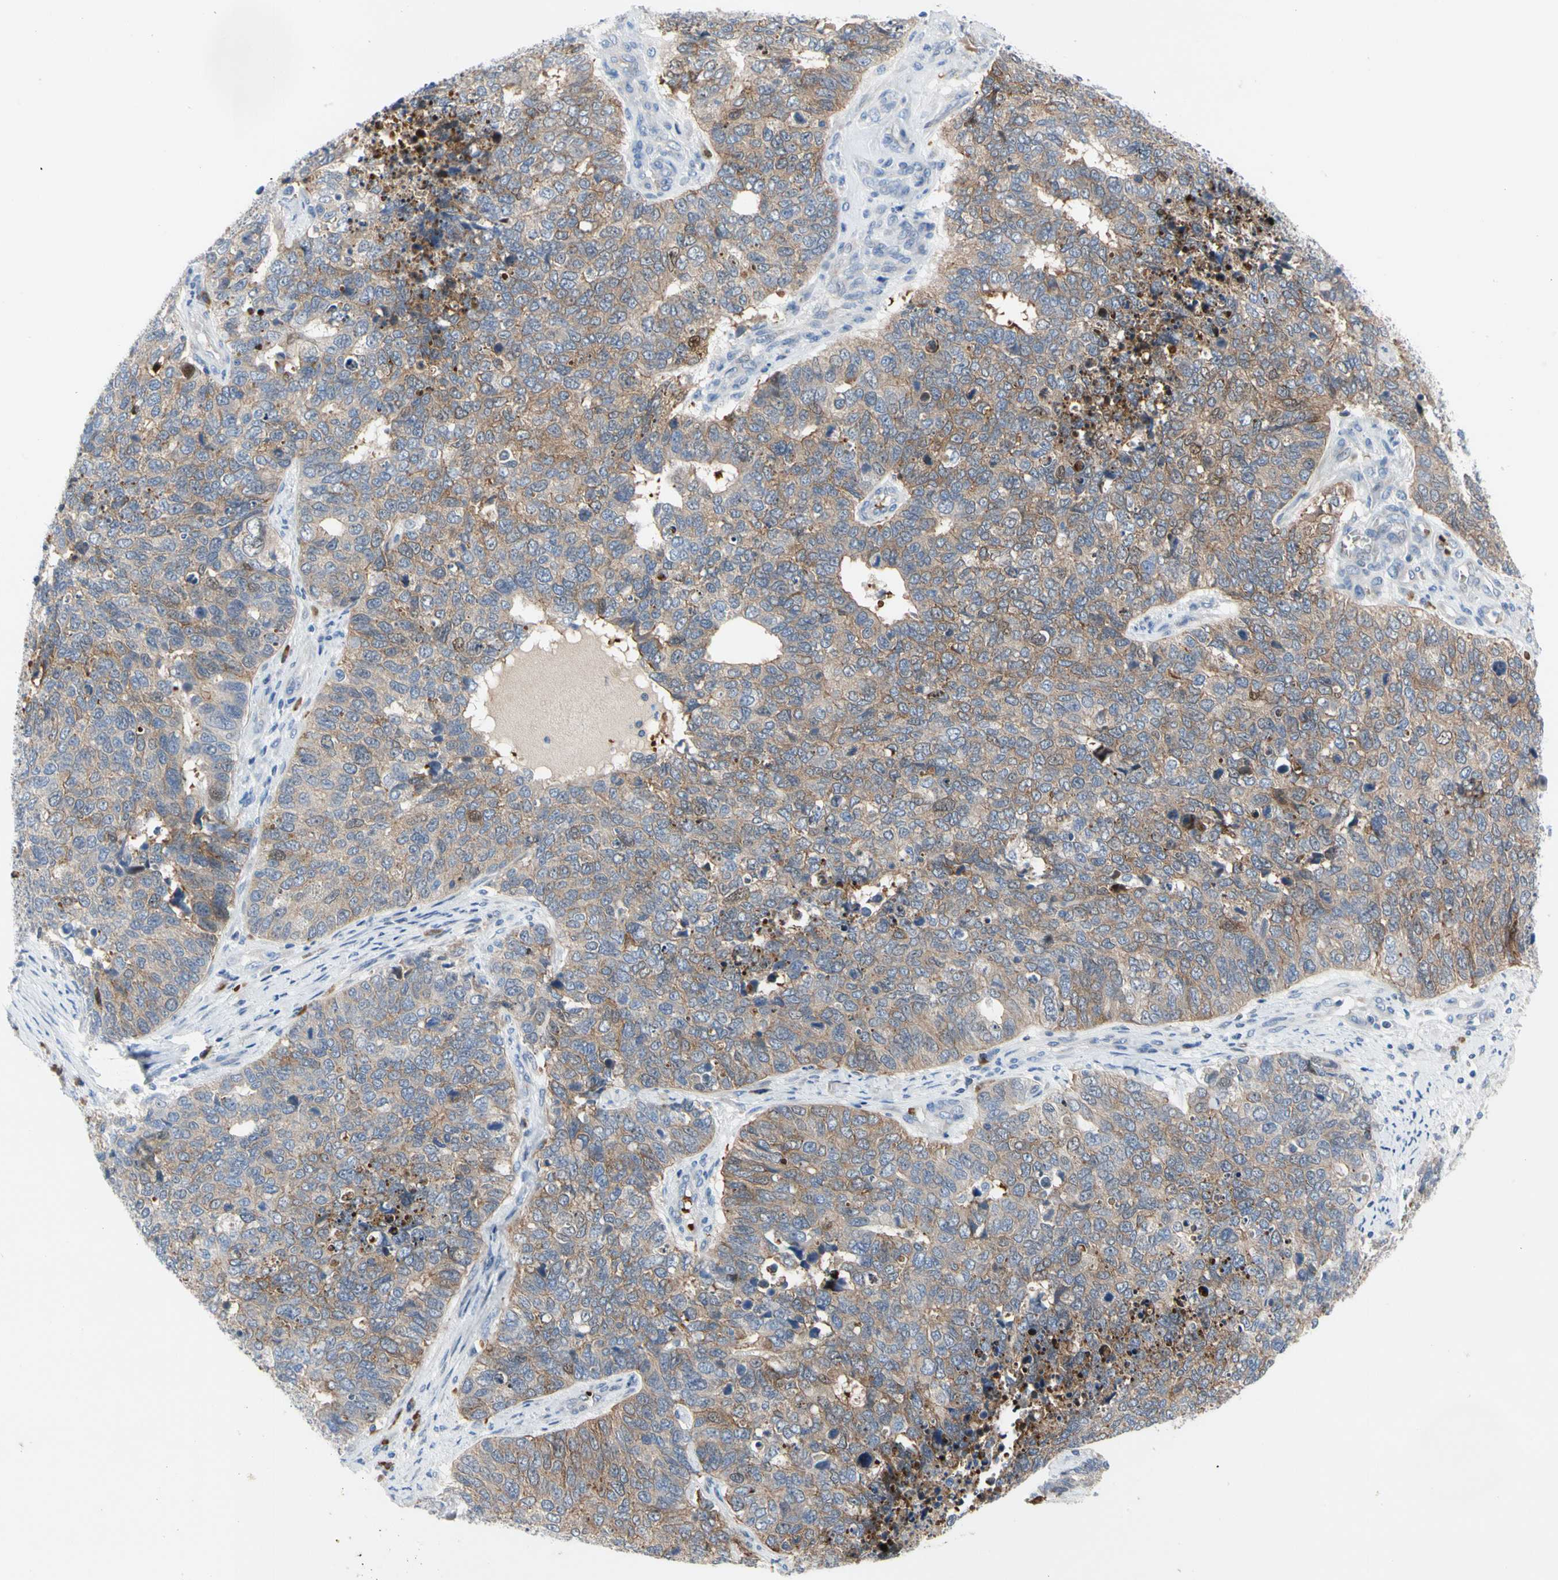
{"staining": {"intensity": "weak", "quantity": ">75%", "location": "cytoplasmic/membranous"}, "tissue": "cervical cancer", "cell_type": "Tumor cells", "image_type": "cancer", "snomed": [{"axis": "morphology", "description": "Squamous cell carcinoma, NOS"}, {"axis": "topography", "description": "Cervix"}], "caption": "High-magnification brightfield microscopy of cervical cancer stained with DAB (brown) and counterstained with hematoxylin (blue). tumor cells exhibit weak cytoplasmic/membranous expression is present in about>75% of cells.", "gene": "HMGCR", "patient": {"sex": "female", "age": 63}}